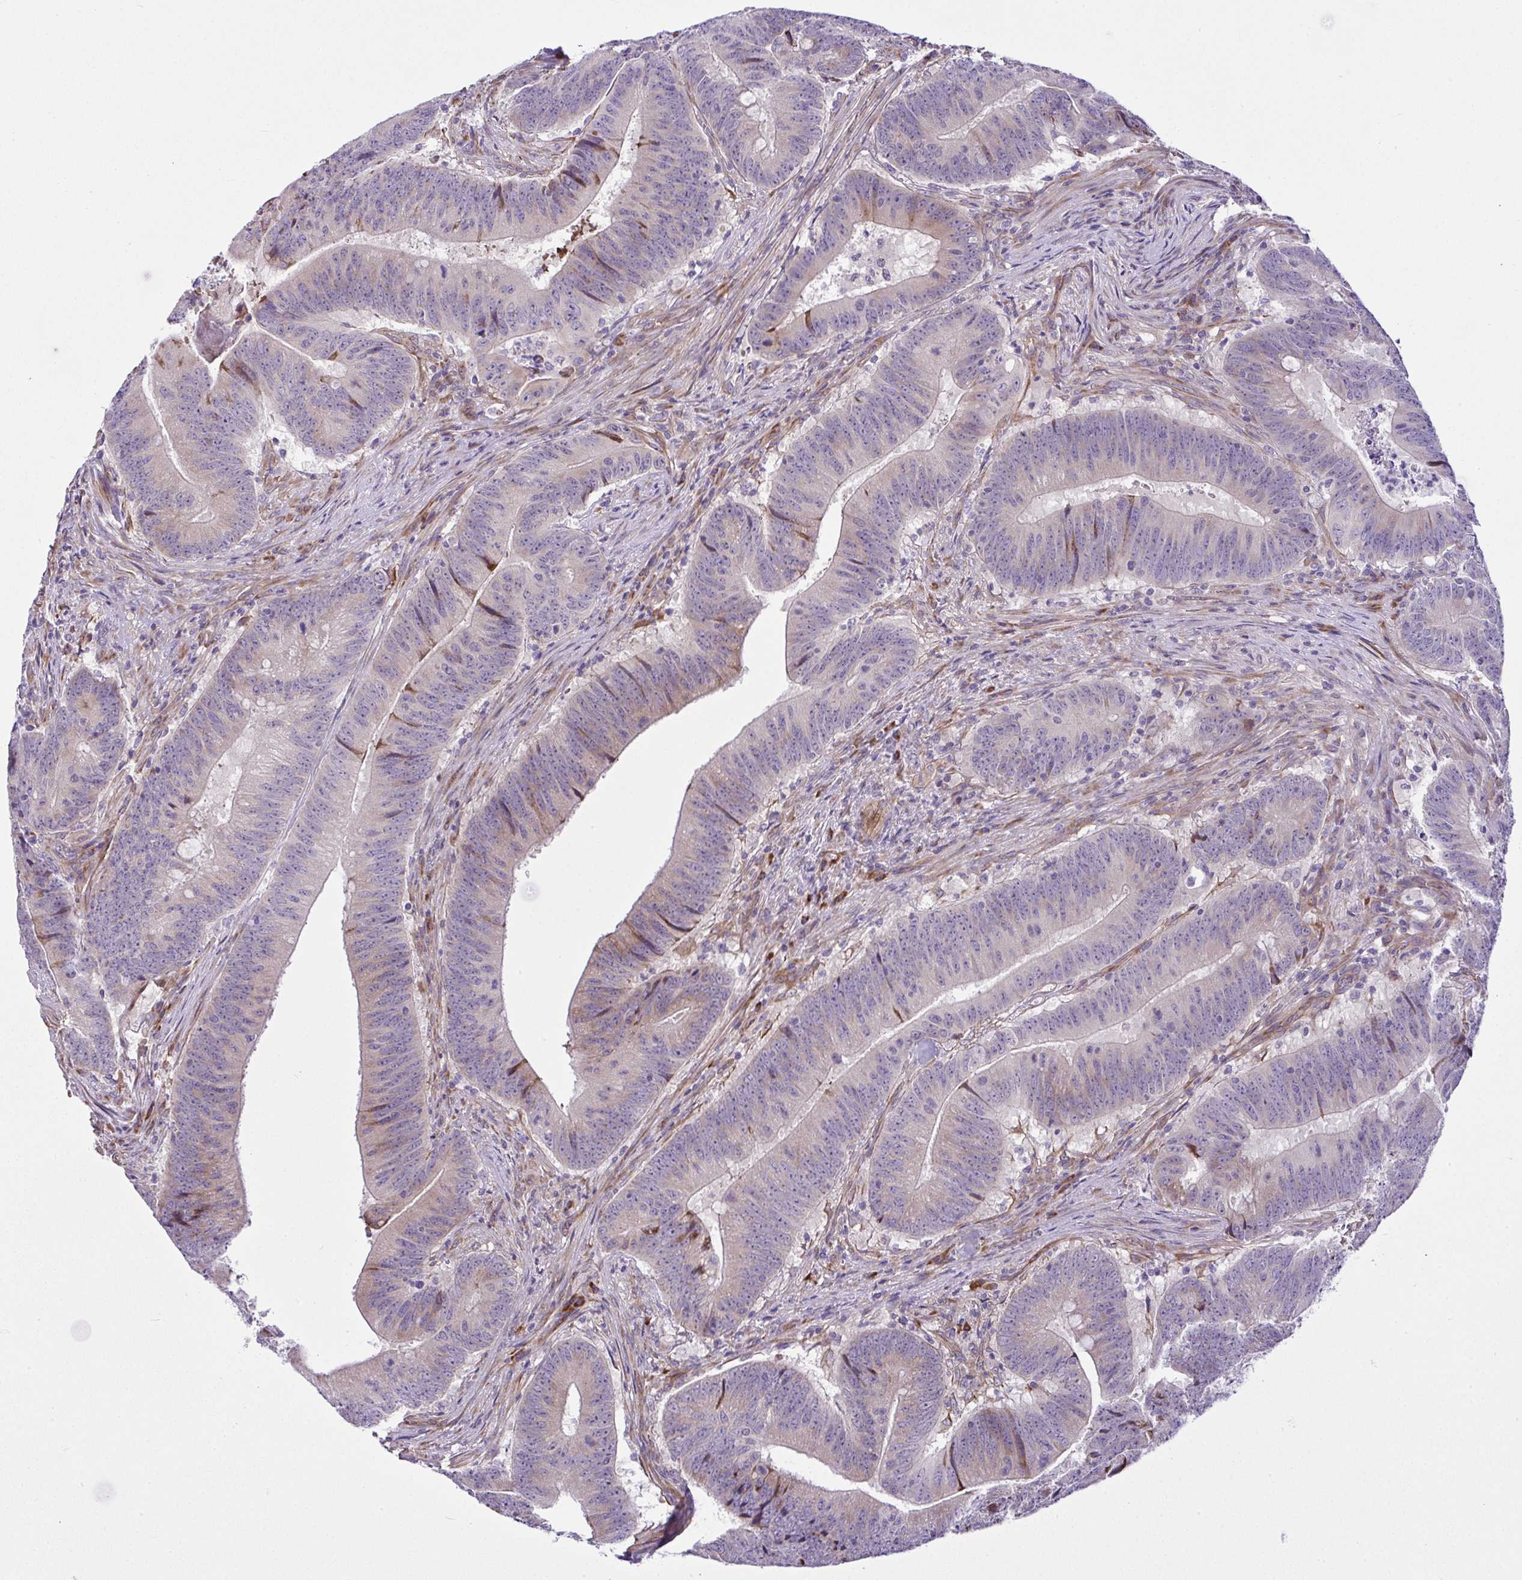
{"staining": {"intensity": "weak", "quantity": "<25%", "location": "cytoplasmic/membranous"}, "tissue": "colorectal cancer", "cell_type": "Tumor cells", "image_type": "cancer", "snomed": [{"axis": "morphology", "description": "Adenocarcinoma, NOS"}, {"axis": "topography", "description": "Colon"}], "caption": "Tumor cells are negative for brown protein staining in adenocarcinoma (colorectal).", "gene": "RSKR", "patient": {"sex": "female", "age": 87}}